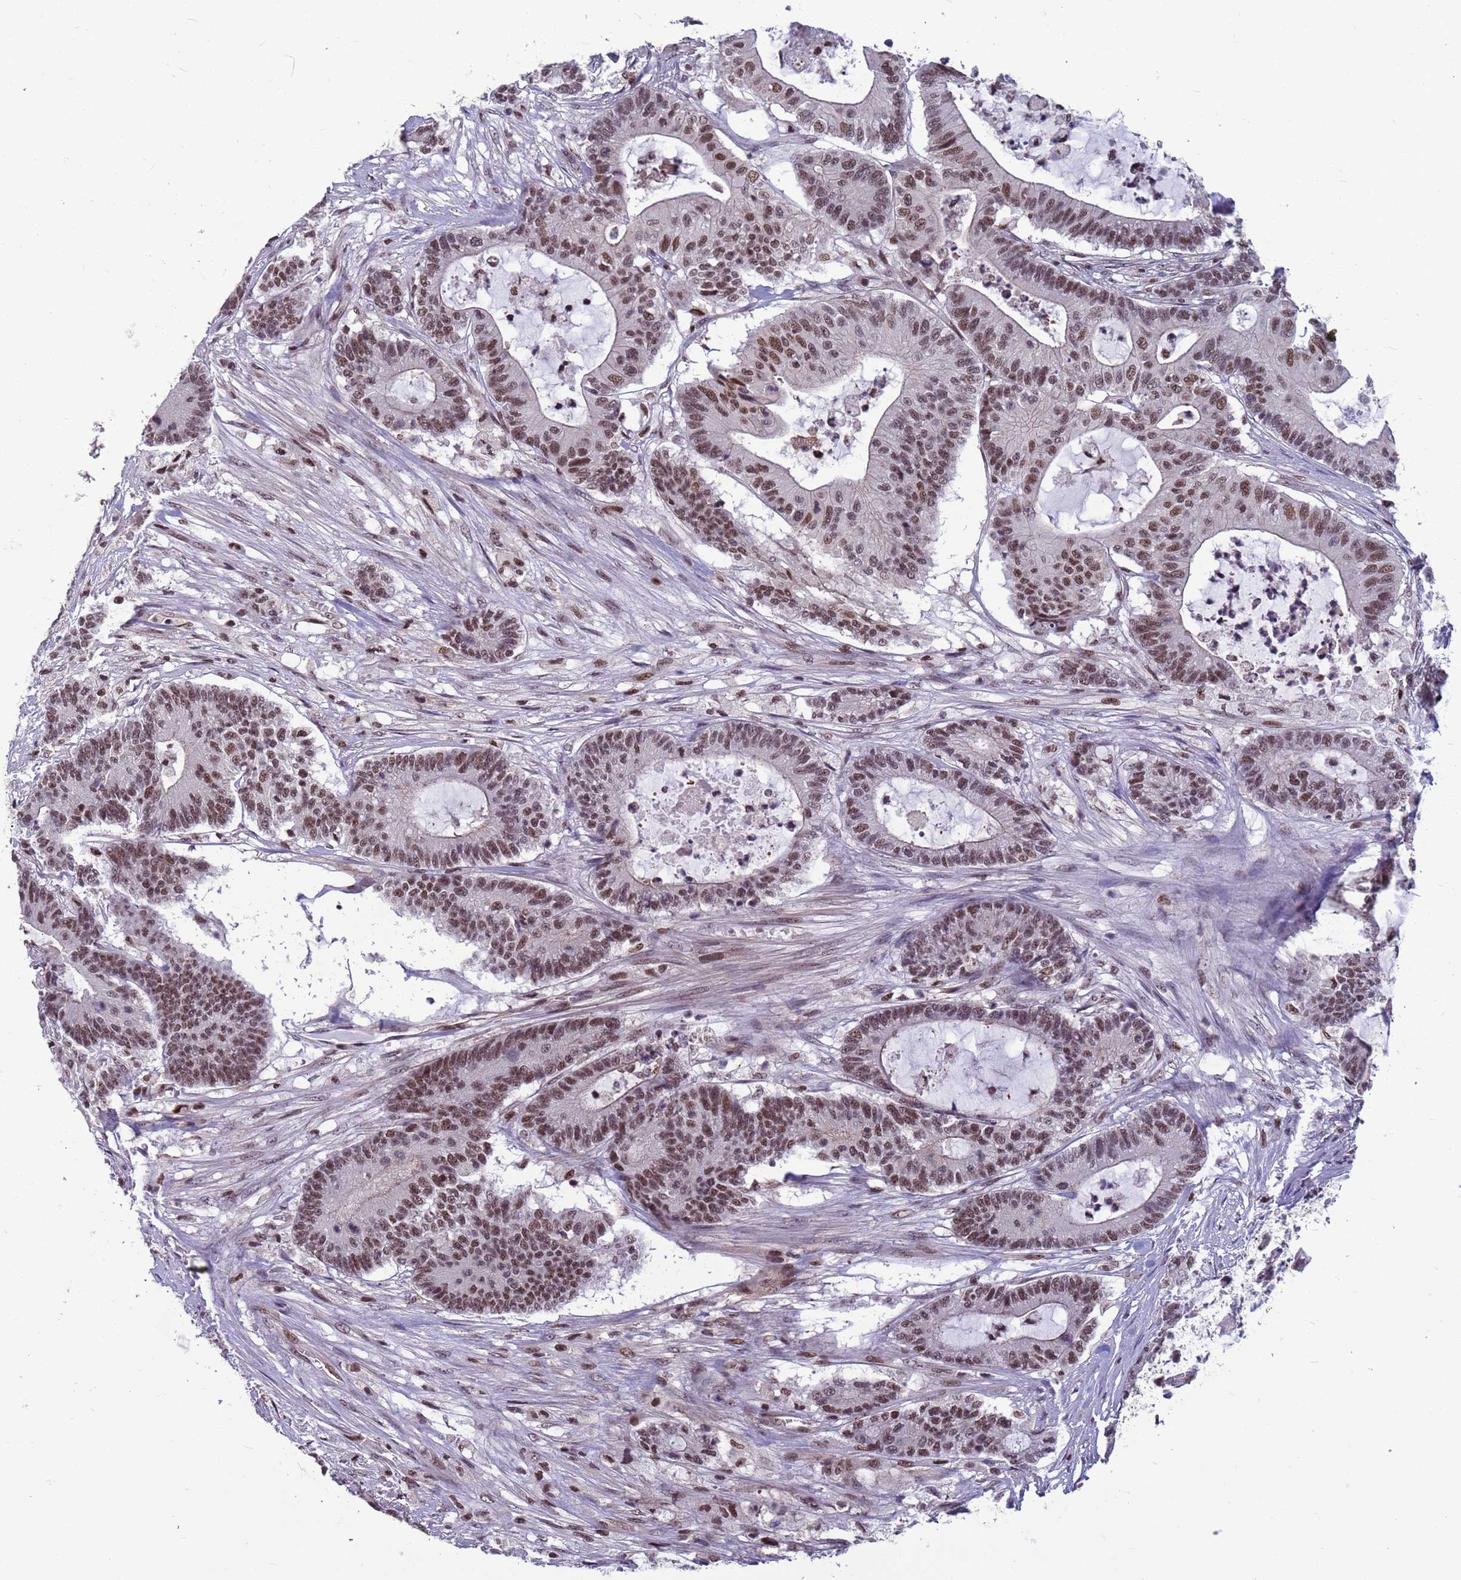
{"staining": {"intensity": "moderate", "quantity": ">75%", "location": "nuclear"}, "tissue": "colorectal cancer", "cell_type": "Tumor cells", "image_type": "cancer", "snomed": [{"axis": "morphology", "description": "Adenocarcinoma, NOS"}, {"axis": "topography", "description": "Colon"}], "caption": "Moderate nuclear protein staining is identified in about >75% of tumor cells in colorectal cancer (adenocarcinoma).", "gene": "NSL1", "patient": {"sex": "female", "age": 84}}